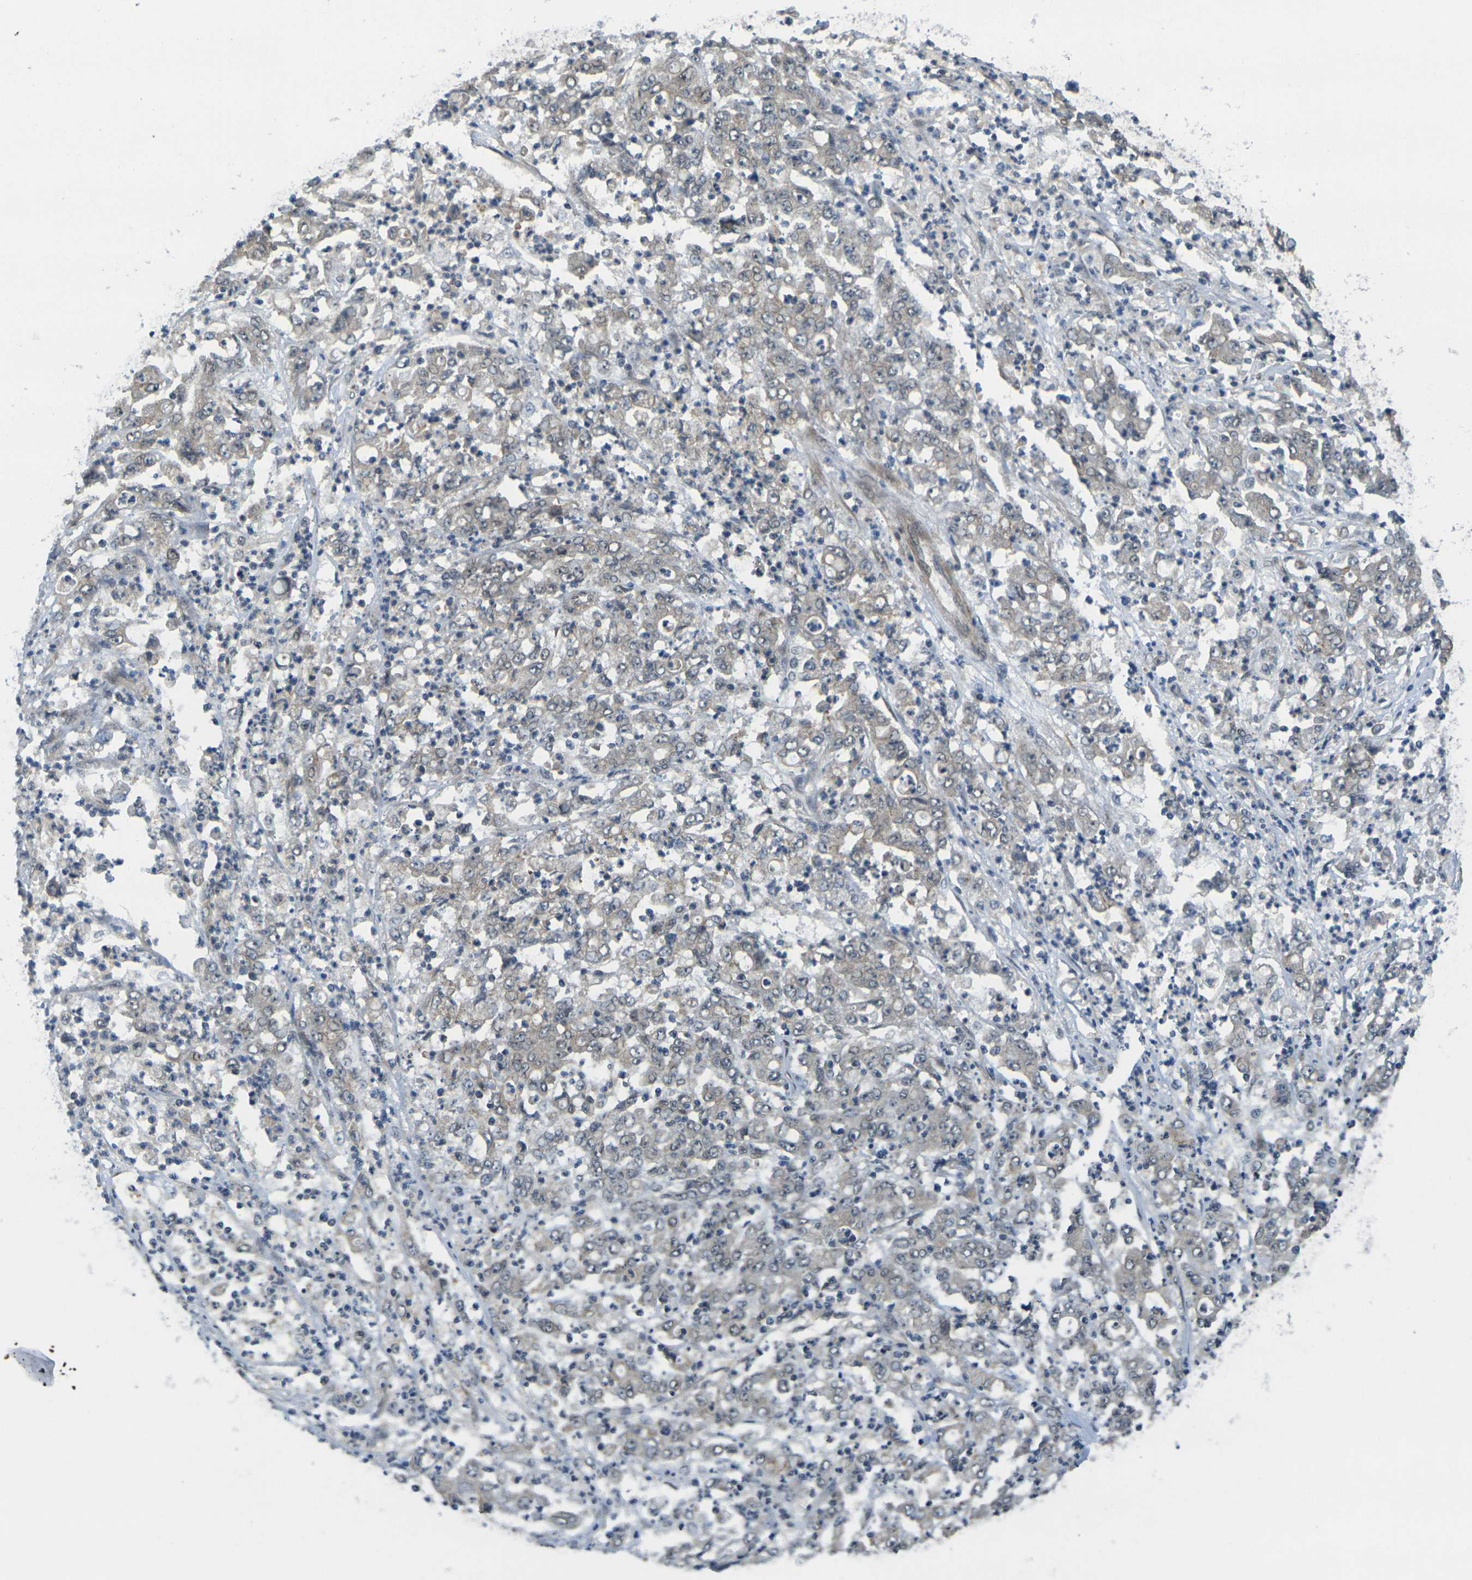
{"staining": {"intensity": "weak", "quantity": "25%-75%", "location": "cytoplasmic/membranous"}, "tissue": "stomach cancer", "cell_type": "Tumor cells", "image_type": "cancer", "snomed": [{"axis": "morphology", "description": "Adenocarcinoma, NOS"}, {"axis": "topography", "description": "Stomach, lower"}], "caption": "Stomach cancer stained with a protein marker exhibits weak staining in tumor cells.", "gene": "KCTD10", "patient": {"sex": "female", "age": 71}}